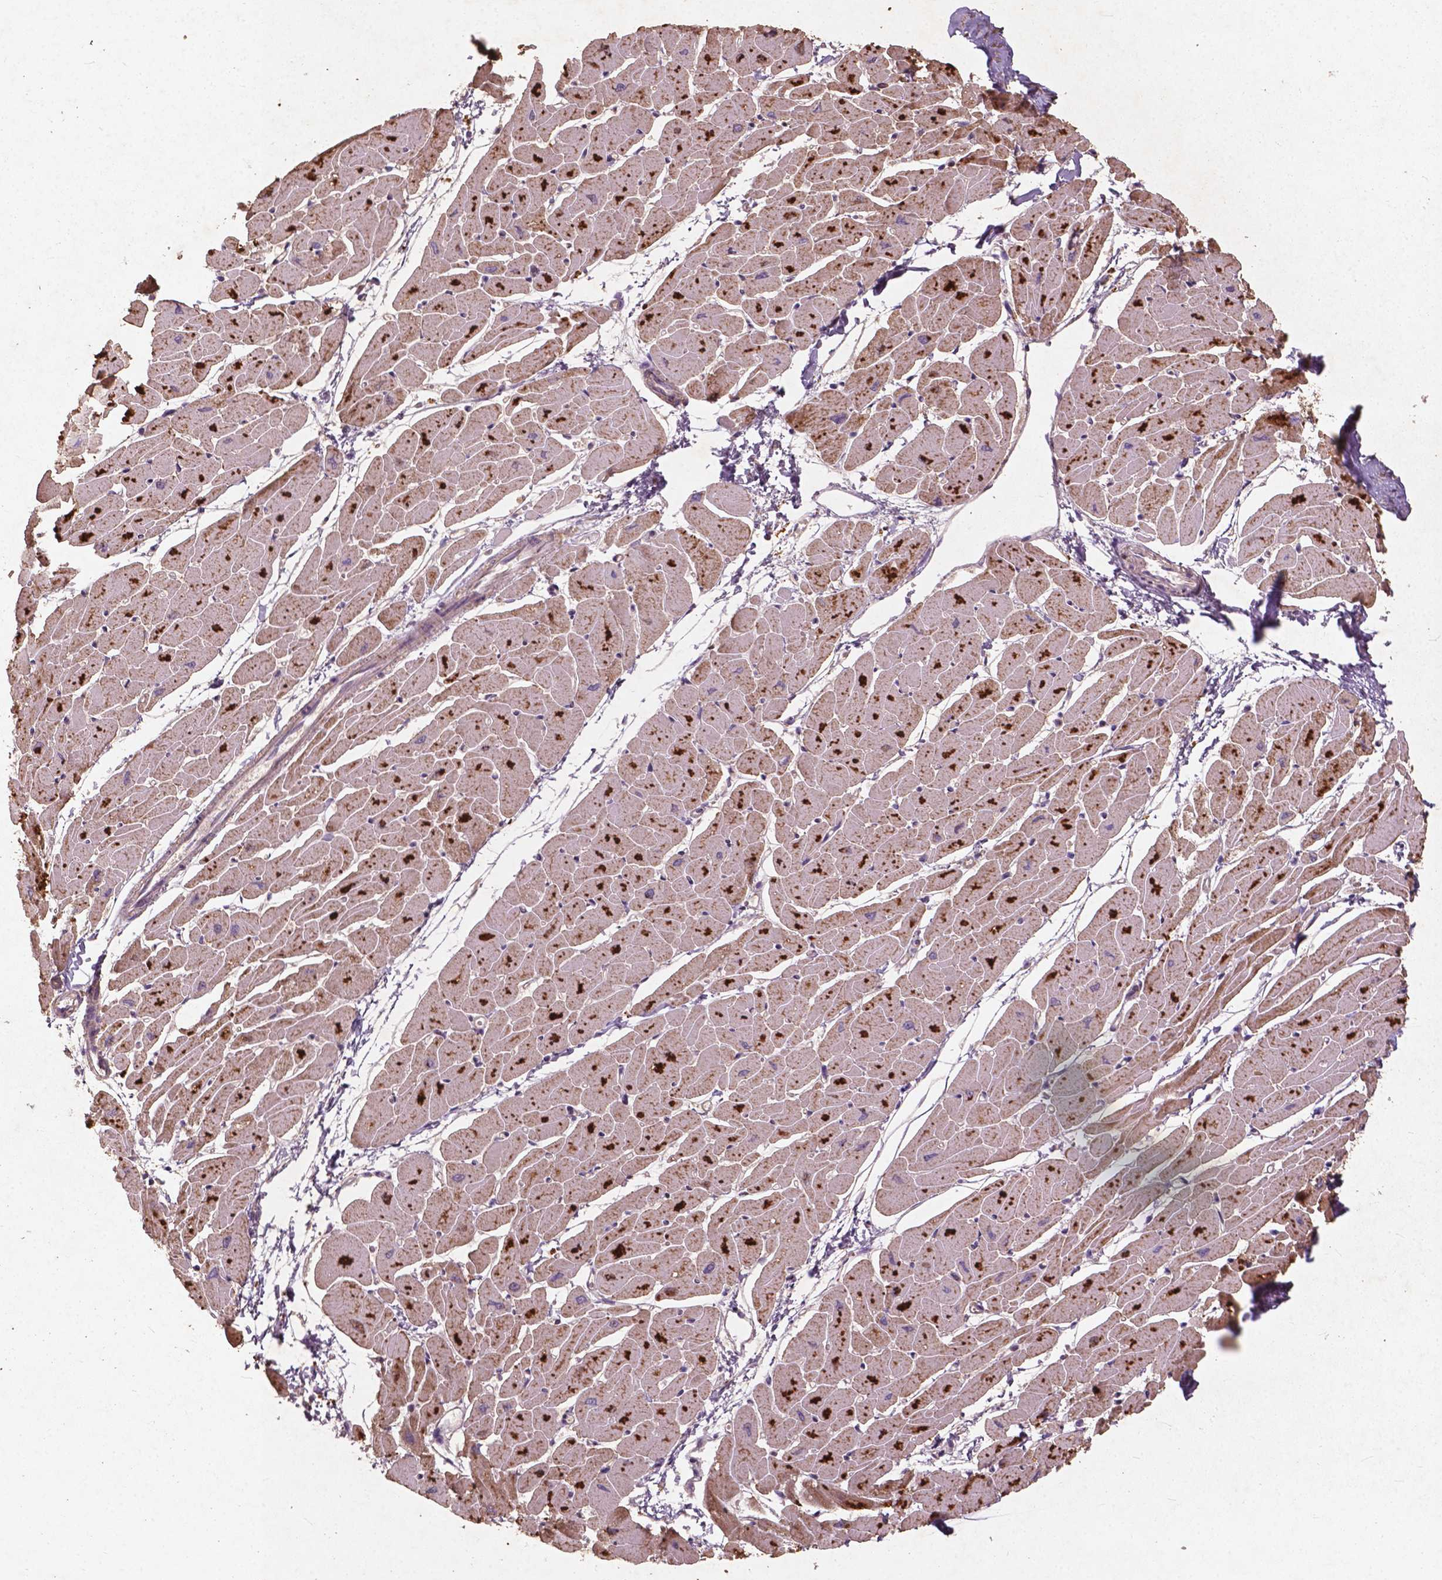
{"staining": {"intensity": "moderate", "quantity": "25%-75%", "location": "cytoplasmic/membranous"}, "tissue": "heart muscle", "cell_type": "Cardiomyocytes", "image_type": "normal", "snomed": [{"axis": "morphology", "description": "Normal tissue, NOS"}, {"axis": "topography", "description": "Heart"}], "caption": "Protein analysis of benign heart muscle reveals moderate cytoplasmic/membranous staining in about 25%-75% of cardiomyocytes. (Brightfield microscopy of DAB IHC at high magnification).", "gene": "ST6GALNAC5", "patient": {"sex": "male", "age": 57}}